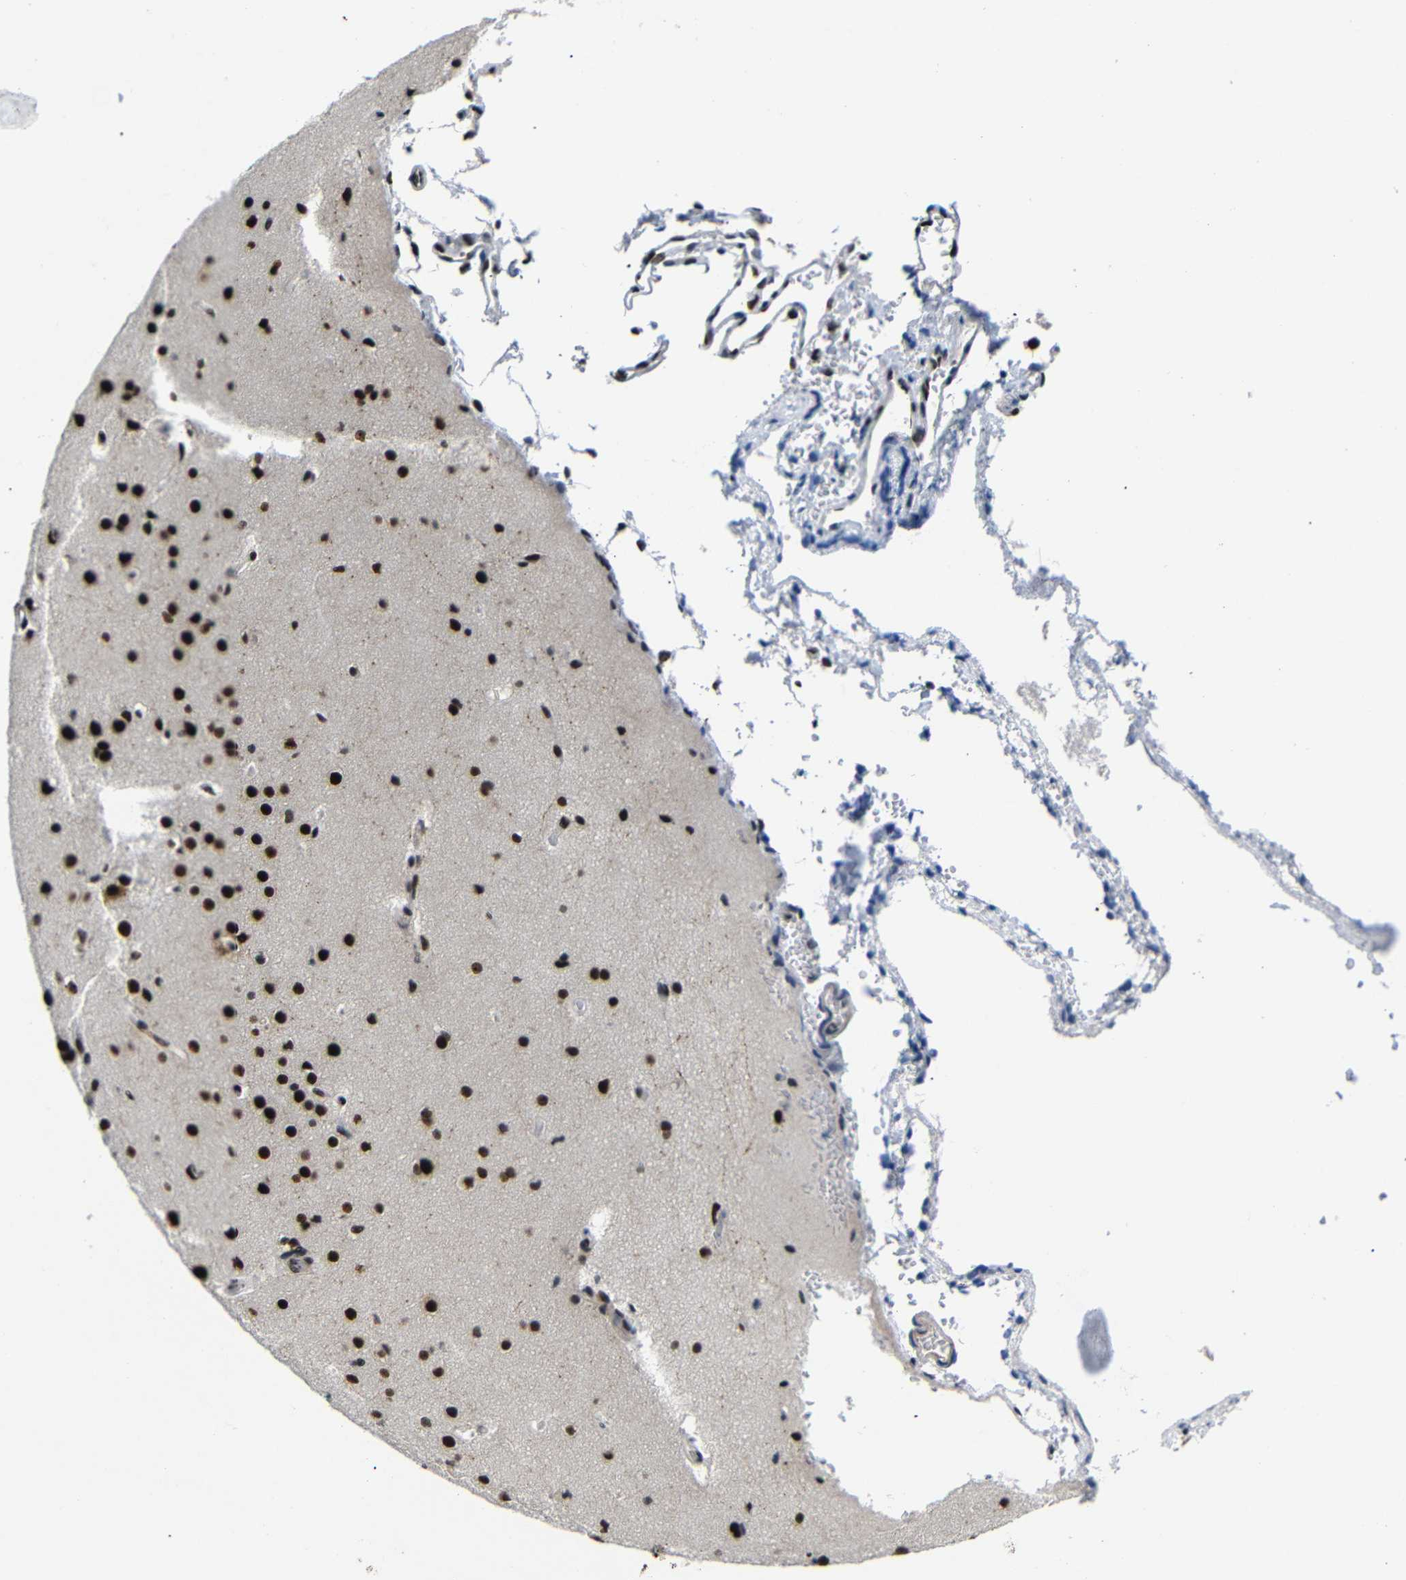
{"staining": {"intensity": "strong", "quantity": ">75%", "location": "nuclear"}, "tissue": "cerebral cortex", "cell_type": "Endothelial cells", "image_type": "normal", "snomed": [{"axis": "morphology", "description": "Normal tissue, NOS"}, {"axis": "morphology", "description": "Developmental malformation"}, {"axis": "topography", "description": "Cerebral cortex"}], "caption": "Brown immunohistochemical staining in benign human cerebral cortex reveals strong nuclear staining in about >75% of endothelial cells.", "gene": "SETDB2", "patient": {"sex": "female", "age": 30}}